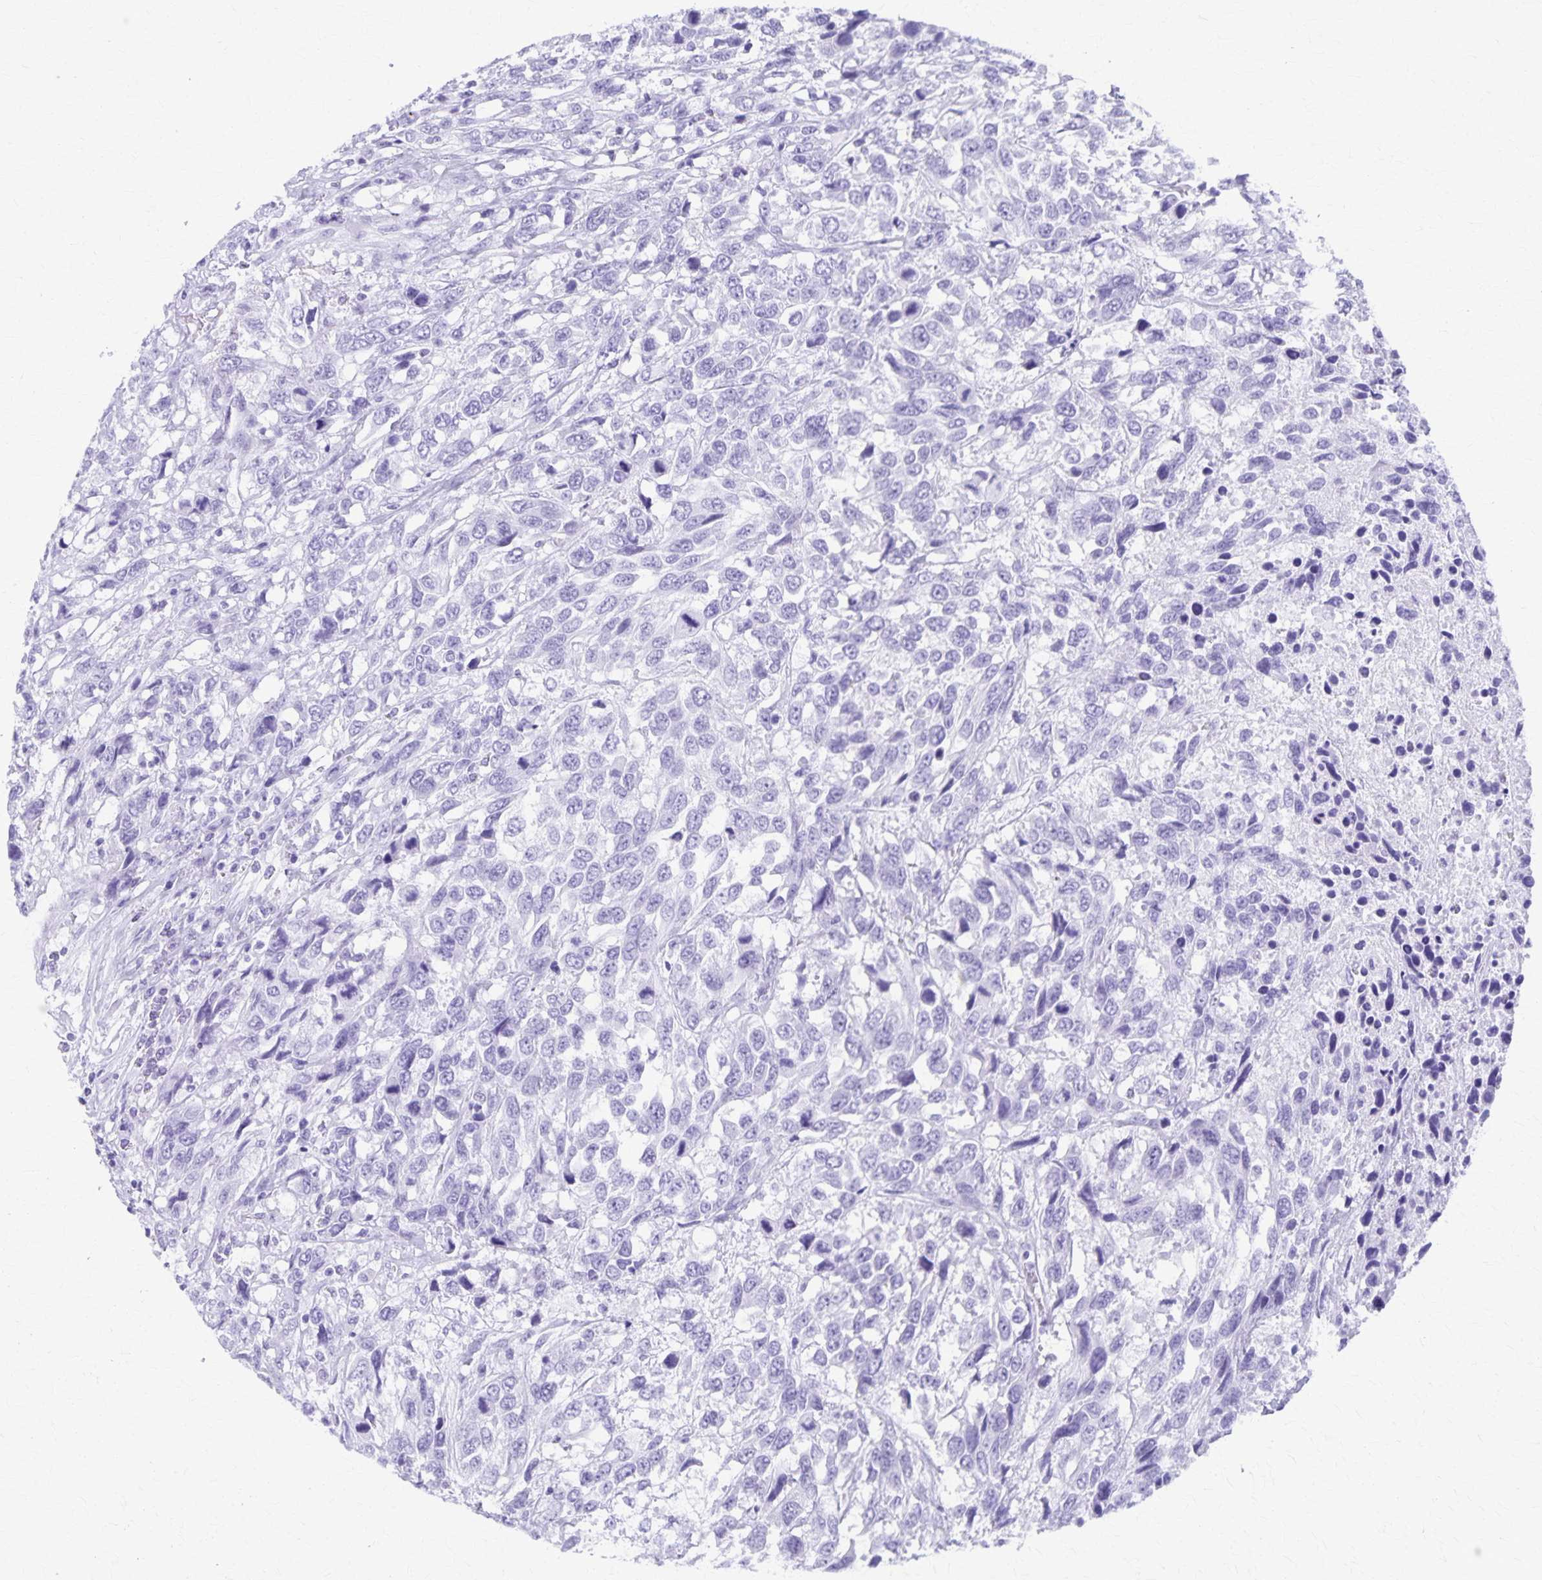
{"staining": {"intensity": "negative", "quantity": "none", "location": "none"}, "tissue": "urothelial cancer", "cell_type": "Tumor cells", "image_type": "cancer", "snomed": [{"axis": "morphology", "description": "Urothelial carcinoma, High grade"}, {"axis": "topography", "description": "Urinary bladder"}], "caption": "Immunohistochemical staining of high-grade urothelial carcinoma reveals no significant positivity in tumor cells.", "gene": "DEFA5", "patient": {"sex": "female", "age": 70}}